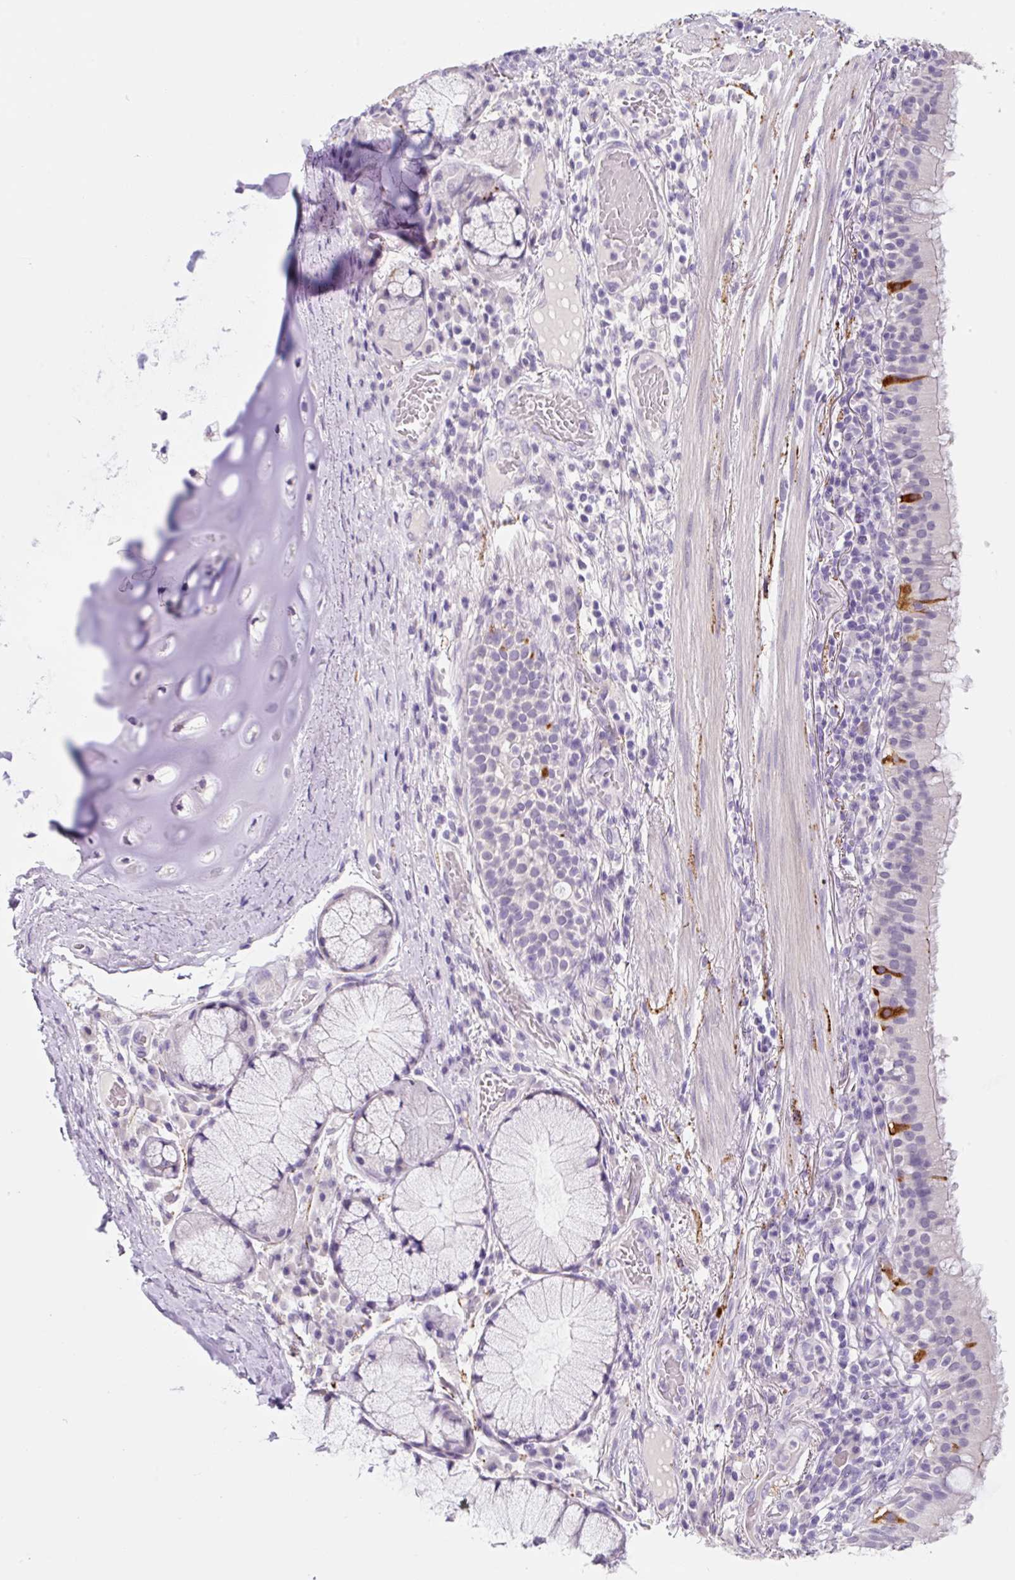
{"staining": {"intensity": "strong", "quantity": "<25%", "location": "cytoplasmic/membranous"}, "tissue": "bronchus", "cell_type": "Respiratory epithelial cells", "image_type": "normal", "snomed": [{"axis": "morphology", "description": "Normal tissue, NOS"}, {"axis": "topography", "description": "Cartilage tissue"}, {"axis": "topography", "description": "Bronchus"}], "caption": "Protein analysis of unremarkable bronchus reveals strong cytoplasmic/membranous positivity in about <25% of respiratory epithelial cells. The staining was performed using DAB (3,3'-diaminobenzidine), with brown indicating positive protein expression. Nuclei are stained blue with hematoxylin.", "gene": "SYP", "patient": {"sex": "male", "age": 56}}